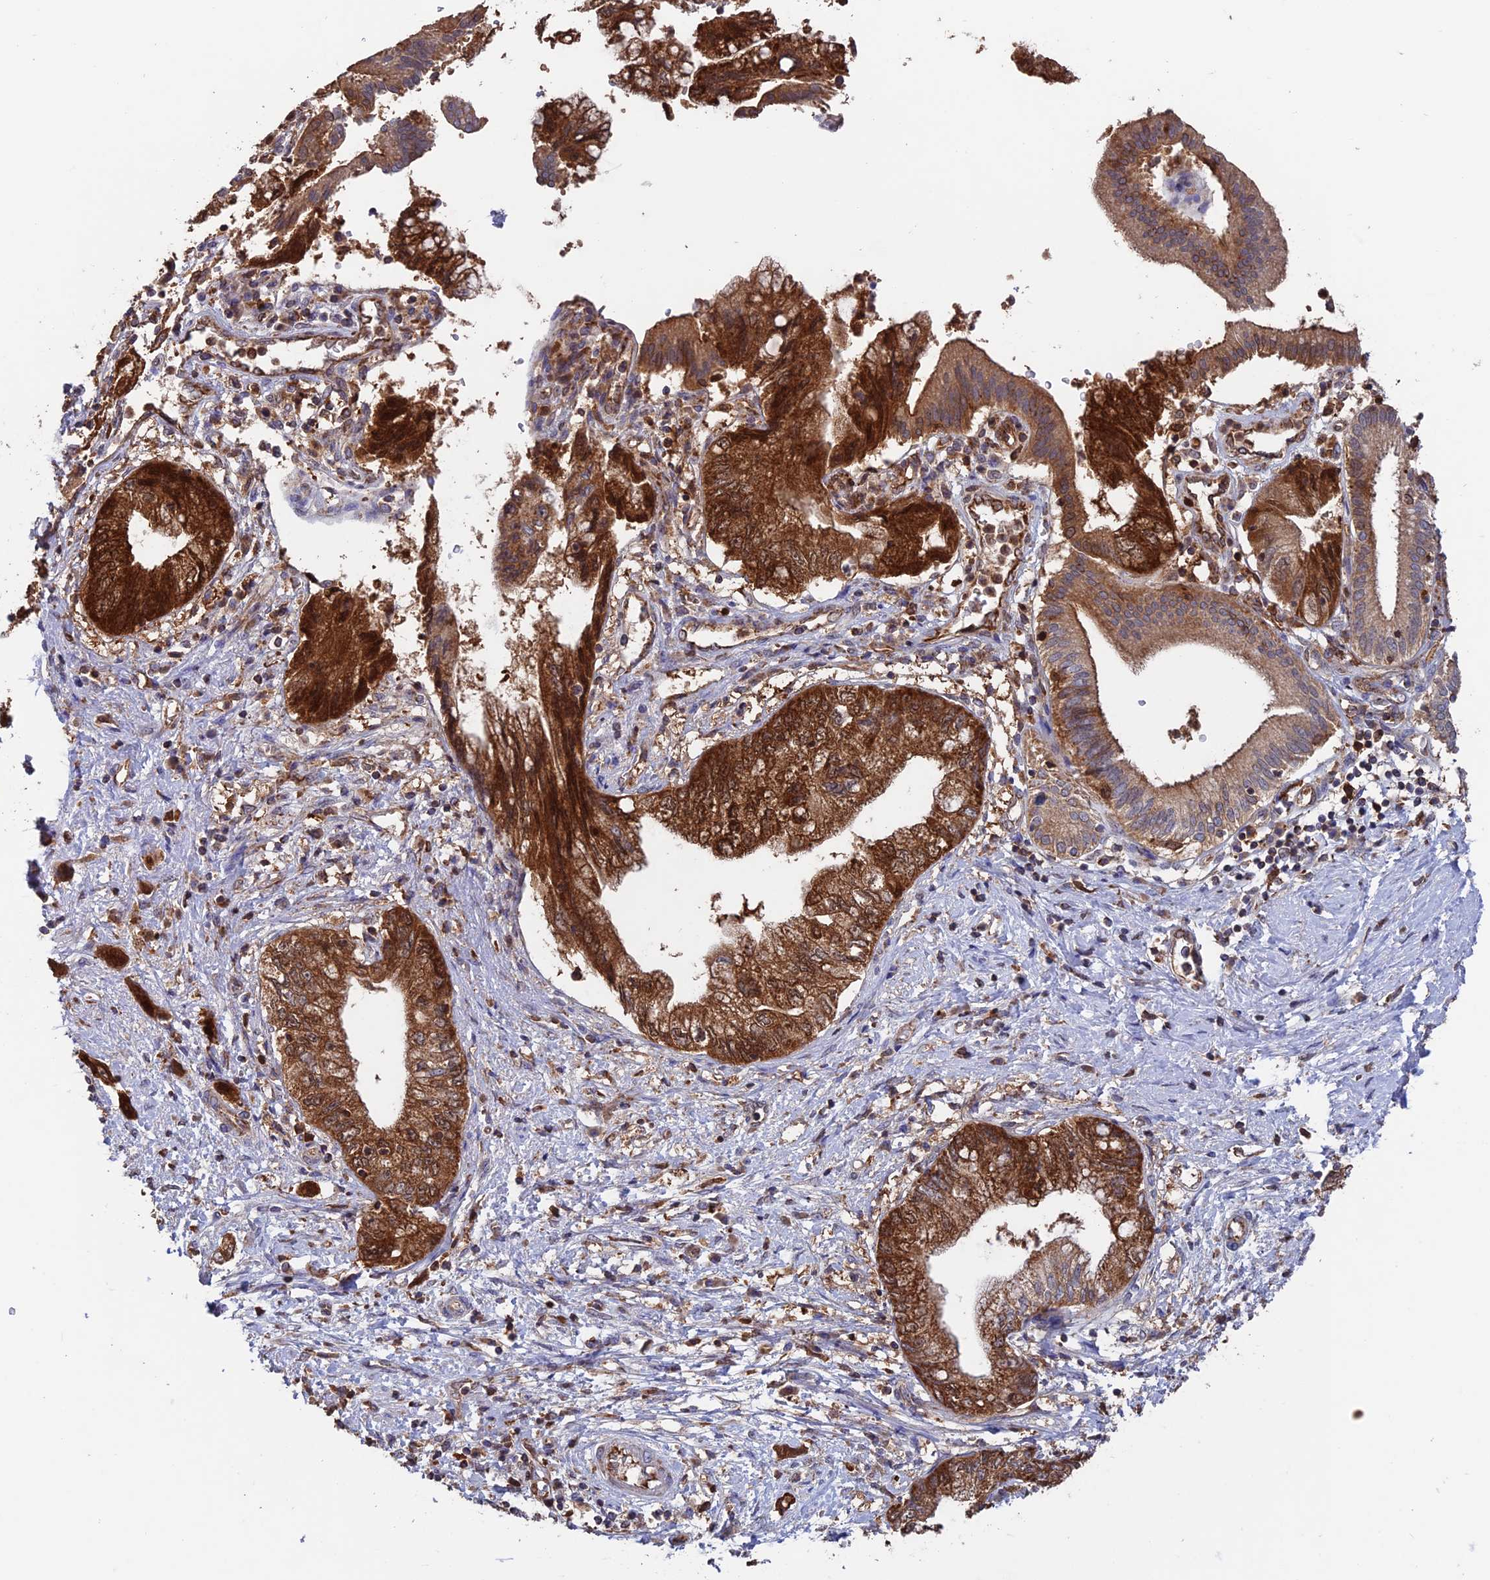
{"staining": {"intensity": "strong", "quantity": ">75%", "location": "cytoplasmic/membranous"}, "tissue": "pancreatic cancer", "cell_type": "Tumor cells", "image_type": "cancer", "snomed": [{"axis": "morphology", "description": "Adenocarcinoma, NOS"}, {"axis": "topography", "description": "Pancreas"}], "caption": "Brown immunohistochemical staining in pancreatic cancer (adenocarcinoma) displays strong cytoplasmic/membranous staining in approximately >75% of tumor cells. (DAB (3,3'-diaminobenzidine) IHC, brown staining for protein, blue staining for nuclei).", "gene": "DTYMK", "patient": {"sex": "female", "age": 73}}